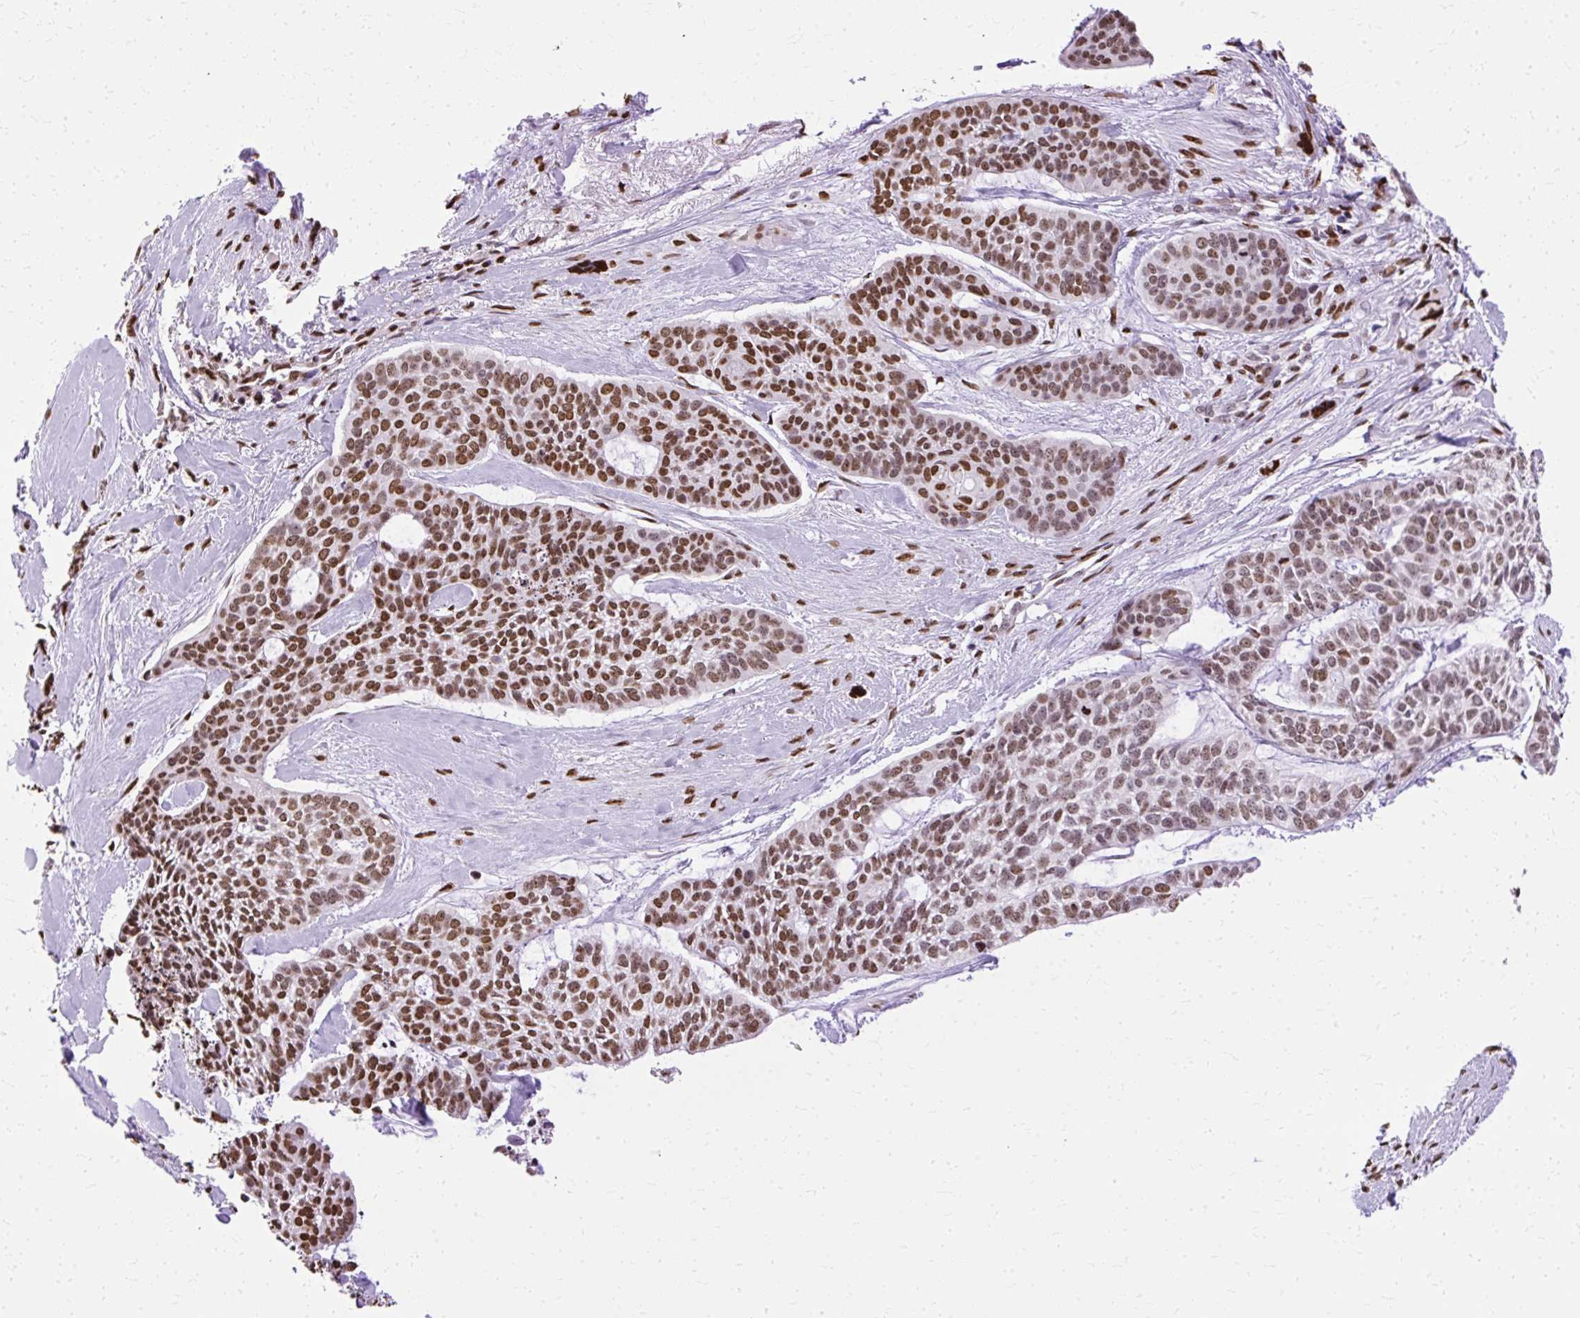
{"staining": {"intensity": "moderate", "quantity": ">75%", "location": "nuclear"}, "tissue": "skin cancer", "cell_type": "Tumor cells", "image_type": "cancer", "snomed": [{"axis": "morphology", "description": "Basal cell carcinoma"}, {"axis": "topography", "description": "Skin"}], "caption": "Moderate nuclear protein expression is present in about >75% of tumor cells in skin cancer.", "gene": "TMEM184C", "patient": {"sex": "female", "age": 64}}